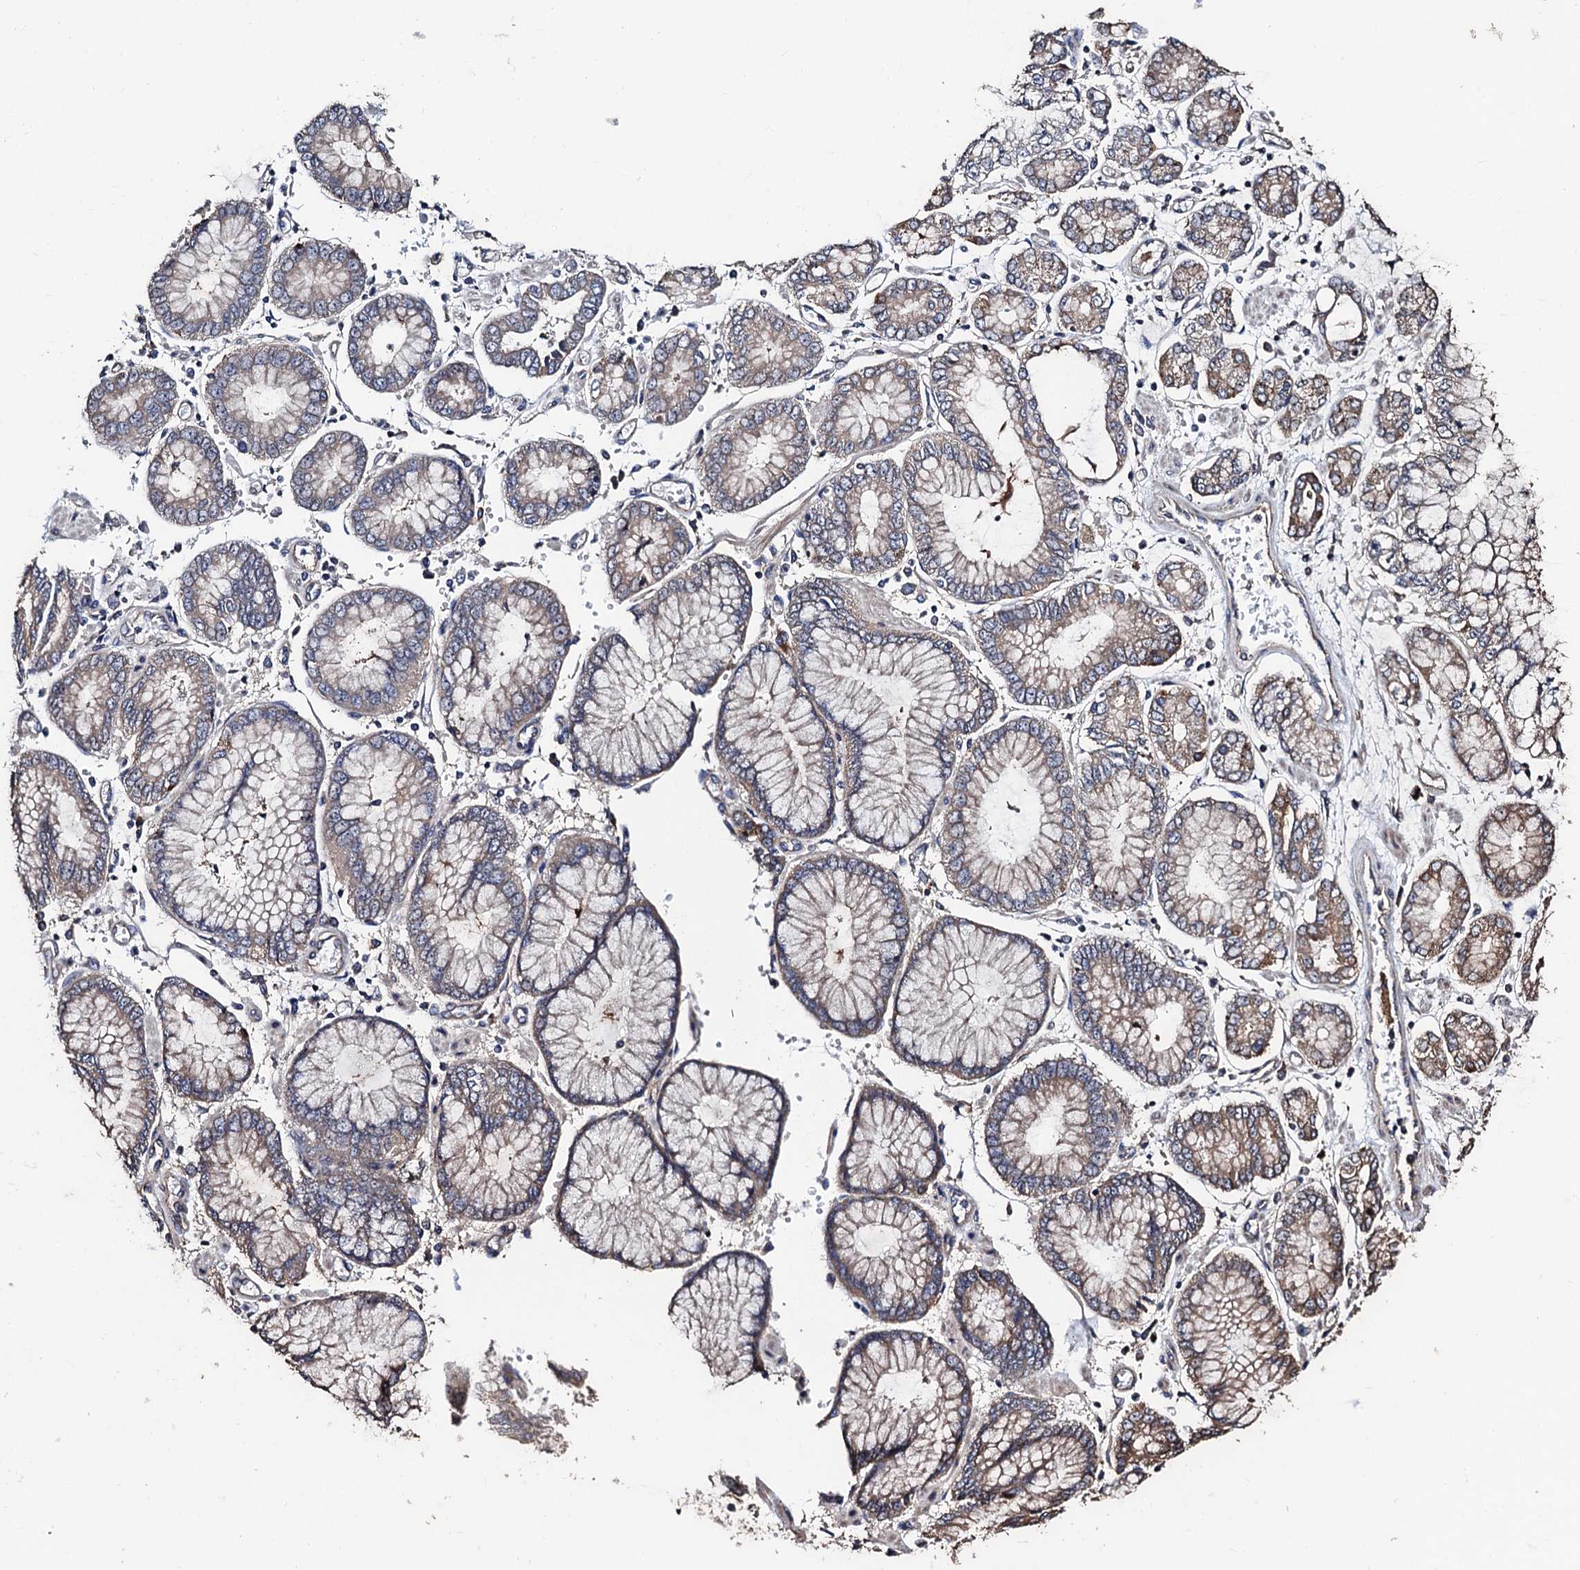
{"staining": {"intensity": "moderate", "quantity": "<25%", "location": "cytoplasmic/membranous"}, "tissue": "stomach cancer", "cell_type": "Tumor cells", "image_type": "cancer", "snomed": [{"axis": "morphology", "description": "Adenocarcinoma, NOS"}, {"axis": "topography", "description": "Stomach"}], "caption": "Immunohistochemical staining of human adenocarcinoma (stomach) demonstrates low levels of moderate cytoplasmic/membranous positivity in about <25% of tumor cells. (DAB IHC with brightfield microscopy, high magnification).", "gene": "PPTC7", "patient": {"sex": "male", "age": 76}}